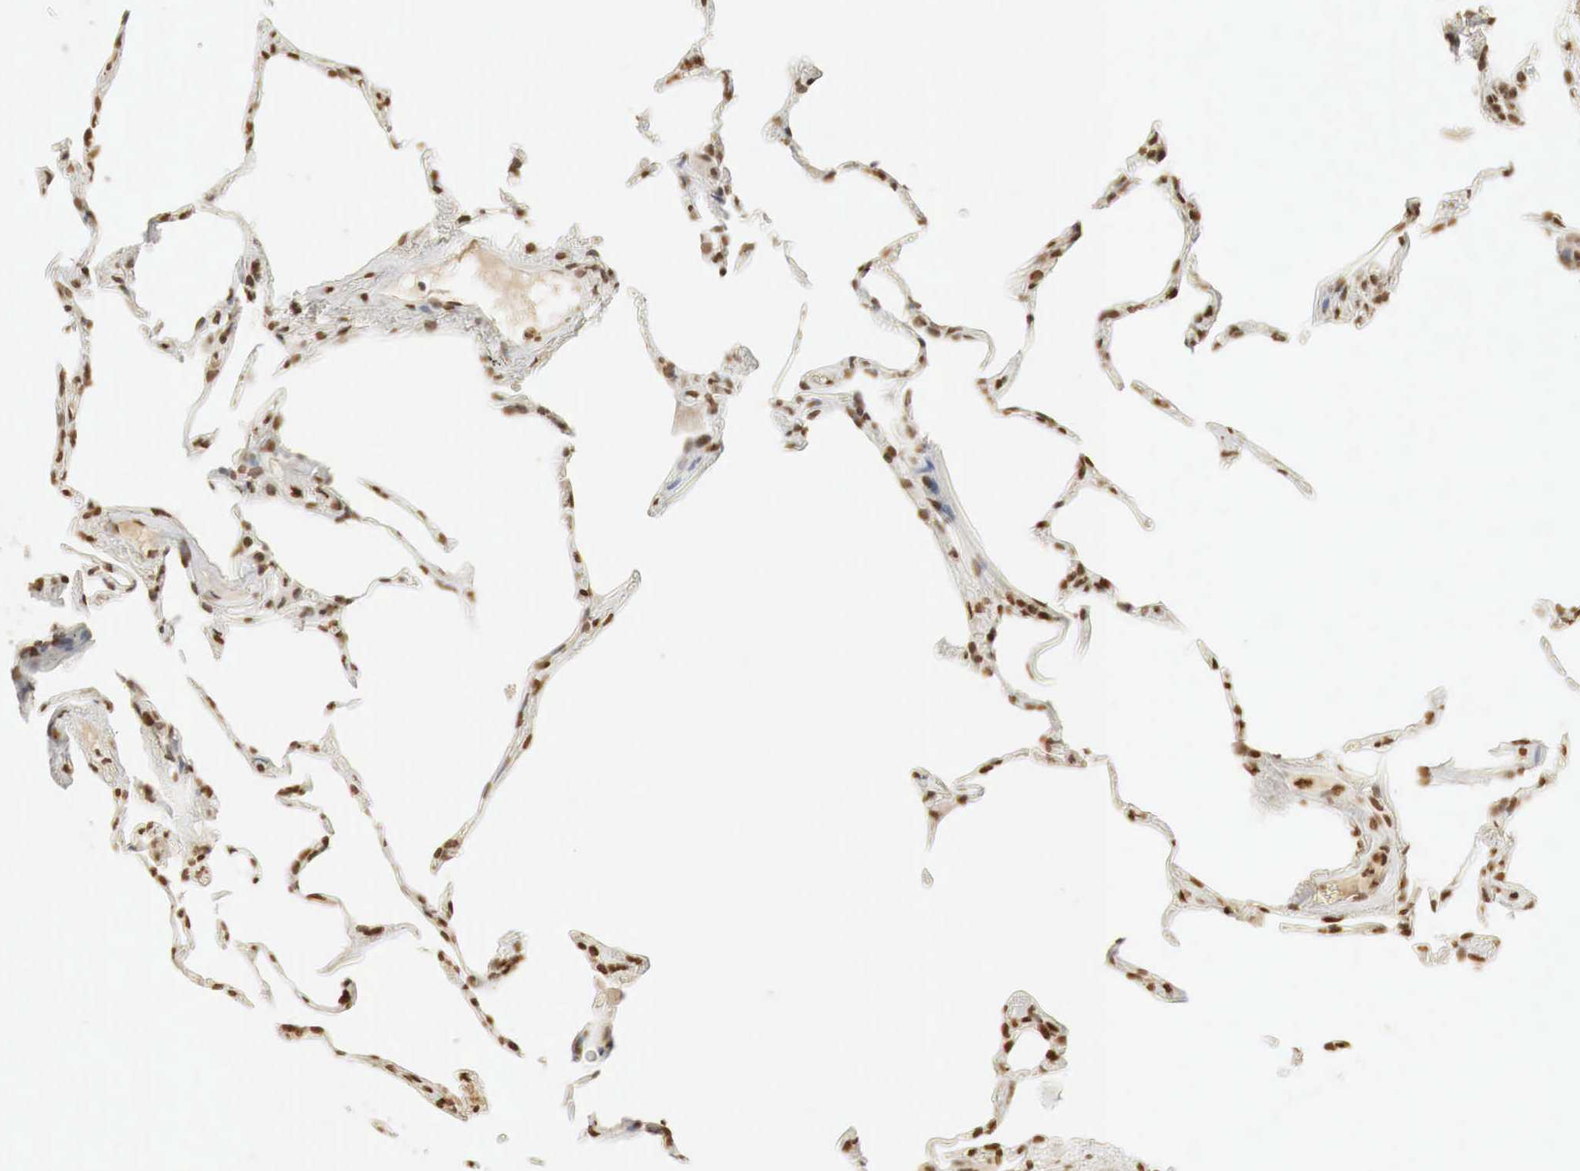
{"staining": {"intensity": "moderate", "quantity": ">75%", "location": "nuclear"}, "tissue": "lung", "cell_type": "Alveolar cells", "image_type": "normal", "snomed": [{"axis": "morphology", "description": "Normal tissue, NOS"}, {"axis": "topography", "description": "Lung"}], "caption": "Lung stained with immunohistochemistry (IHC) demonstrates moderate nuclear staining in about >75% of alveolar cells.", "gene": "ERBB4", "patient": {"sex": "female", "age": 75}}